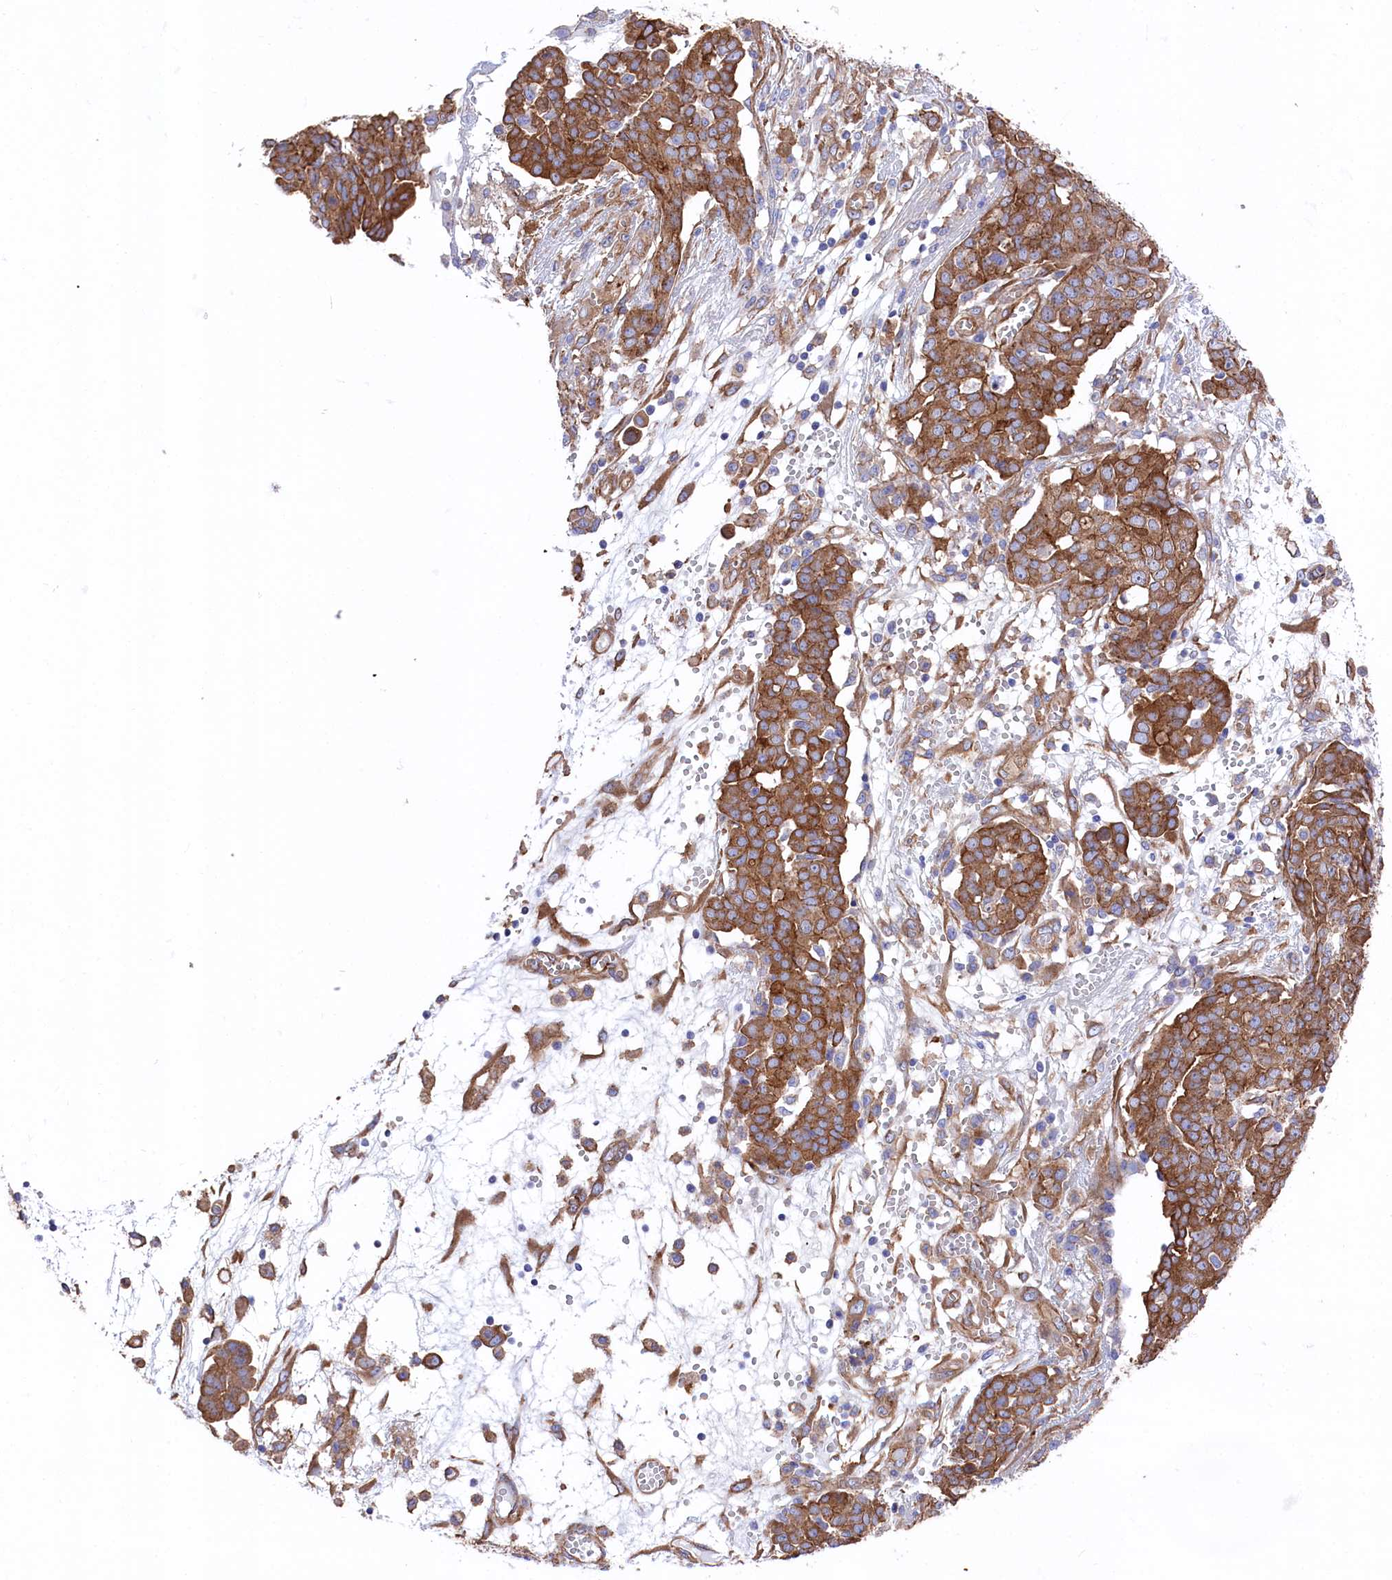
{"staining": {"intensity": "moderate", "quantity": ">75%", "location": "cytoplasmic/membranous"}, "tissue": "ovarian cancer", "cell_type": "Tumor cells", "image_type": "cancer", "snomed": [{"axis": "morphology", "description": "Cystadenocarcinoma, serous, NOS"}, {"axis": "topography", "description": "Soft tissue"}, {"axis": "topography", "description": "Ovary"}], "caption": "The histopathology image displays staining of ovarian cancer (serous cystadenocarcinoma), revealing moderate cytoplasmic/membranous protein positivity (brown color) within tumor cells. (Stains: DAB in brown, nuclei in blue, Microscopy: brightfield microscopy at high magnification).", "gene": "TNKS1BP1", "patient": {"sex": "female", "age": 57}}